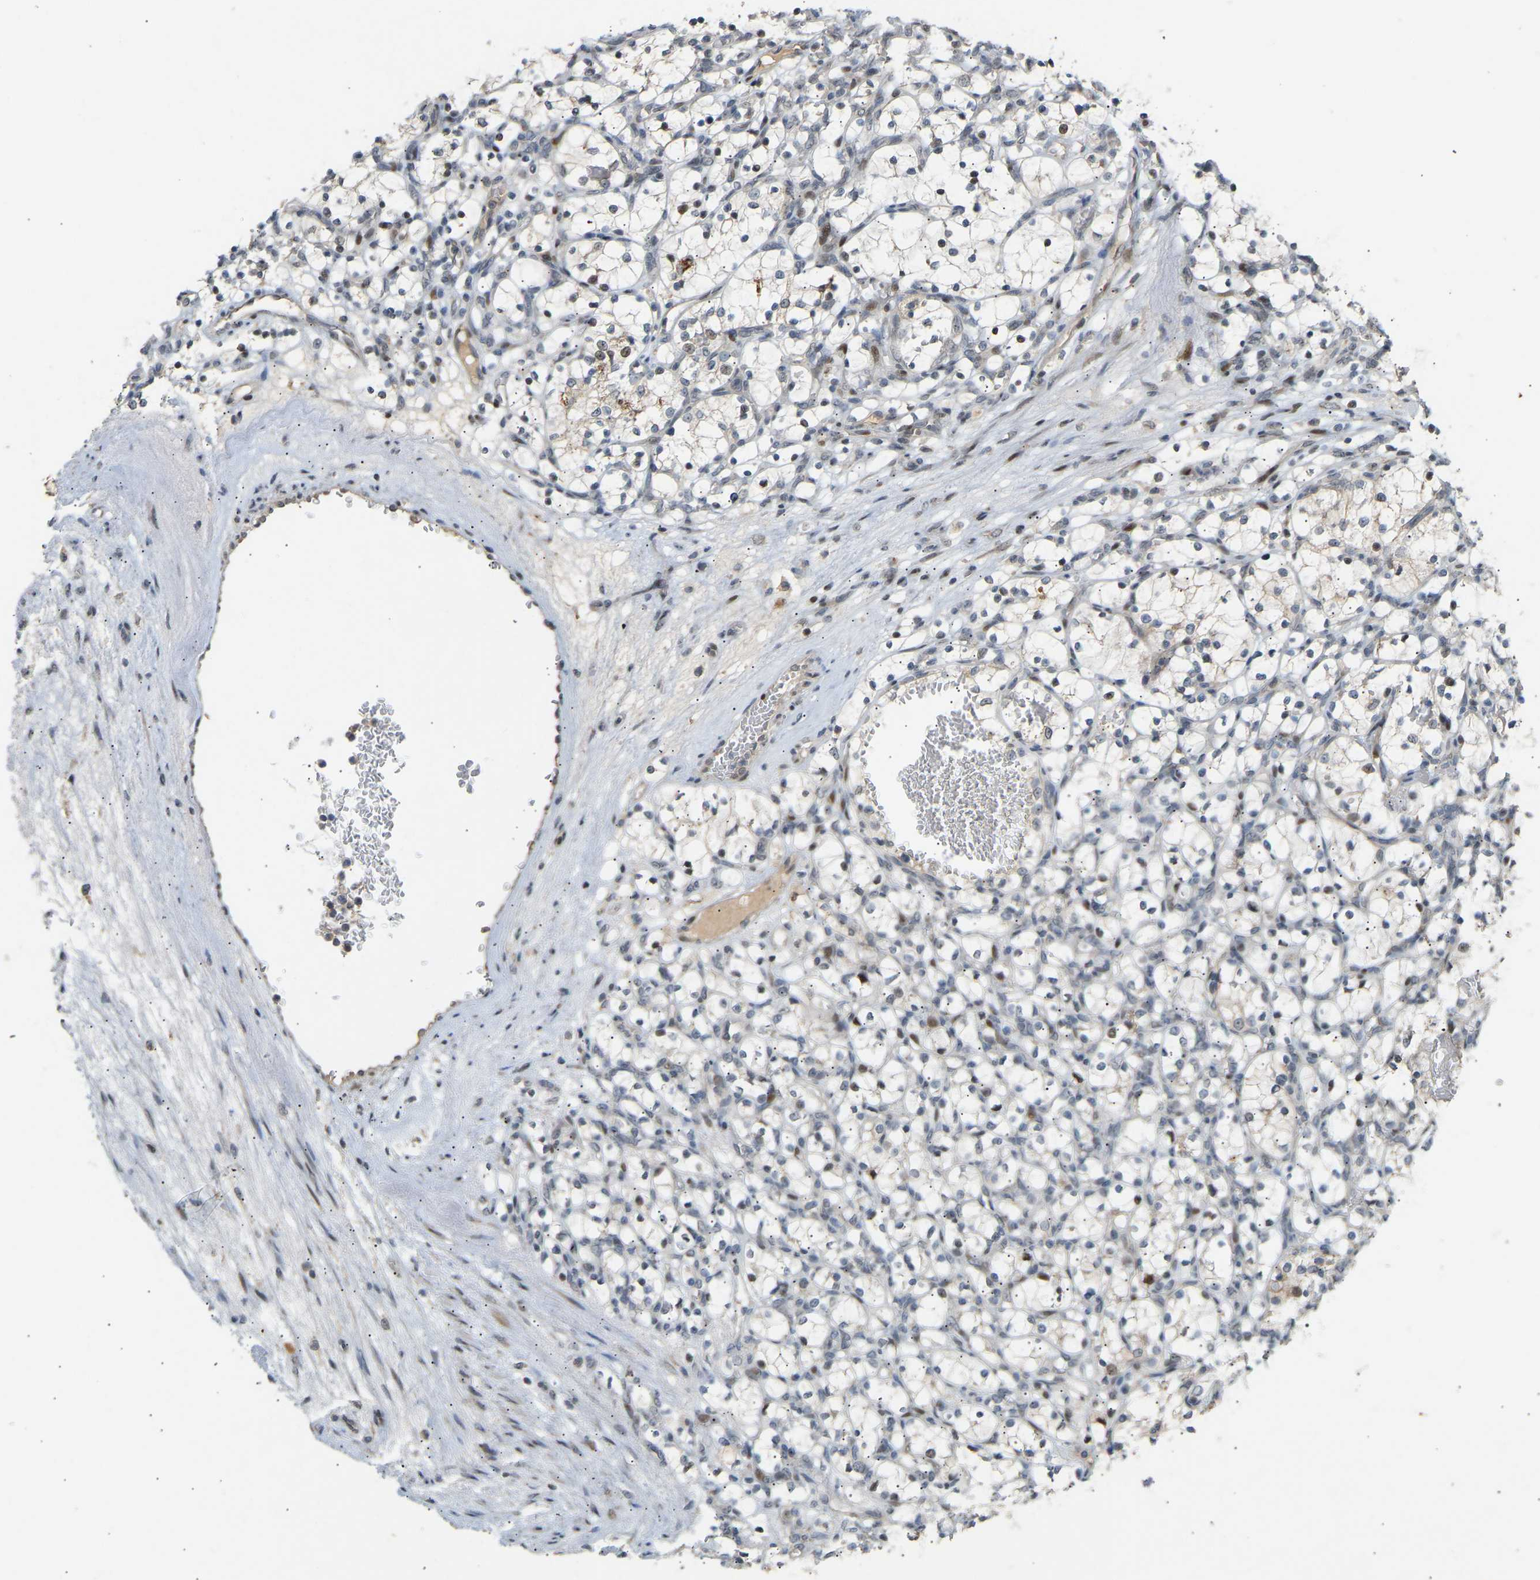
{"staining": {"intensity": "negative", "quantity": "none", "location": "none"}, "tissue": "renal cancer", "cell_type": "Tumor cells", "image_type": "cancer", "snomed": [{"axis": "morphology", "description": "Adenocarcinoma, NOS"}, {"axis": "topography", "description": "Kidney"}], "caption": "Adenocarcinoma (renal) stained for a protein using IHC shows no staining tumor cells.", "gene": "PTPN4", "patient": {"sex": "female", "age": 69}}